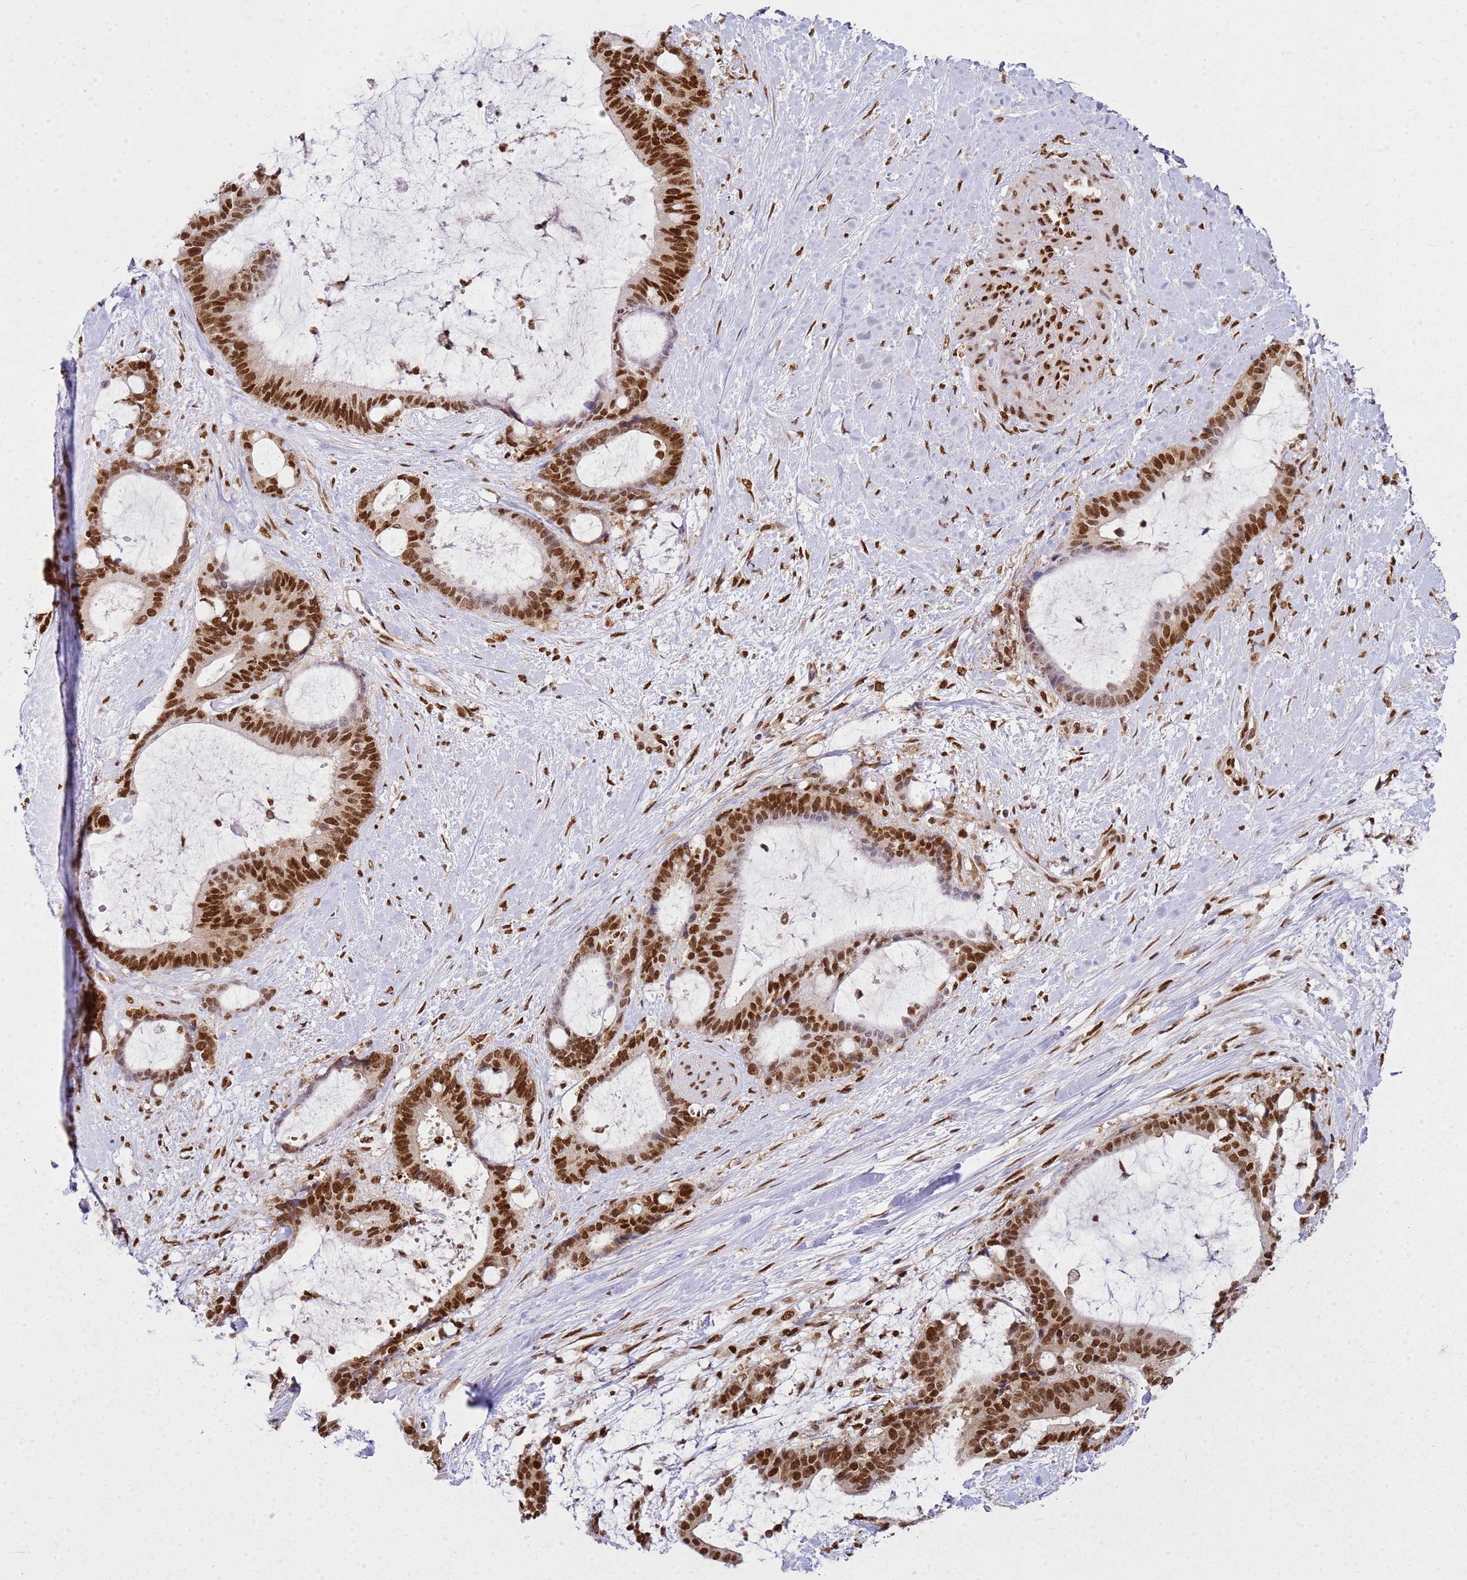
{"staining": {"intensity": "strong", "quantity": ">75%", "location": "nuclear"}, "tissue": "liver cancer", "cell_type": "Tumor cells", "image_type": "cancer", "snomed": [{"axis": "morphology", "description": "Normal tissue, NOS"}, {"axis": "morphology", "description": "Cholangiocarcinoma"}, {"axis": "topography", "description": "Liver"}, {"axis": "topography", "description": "Peripheral nerve tissue"}], "caption": "Brown immunohistochemical staining in human liver cancer (cholangiocarcinoma) reveals strong nuclear staining in about >75% of tumor cells. (DAB (3,3'-diaminobenzidine) IHC, brown staining for protein, blue staining for nuclei).", "gene": "APEX1", "patient": {"sex": "female", "age": 73}}